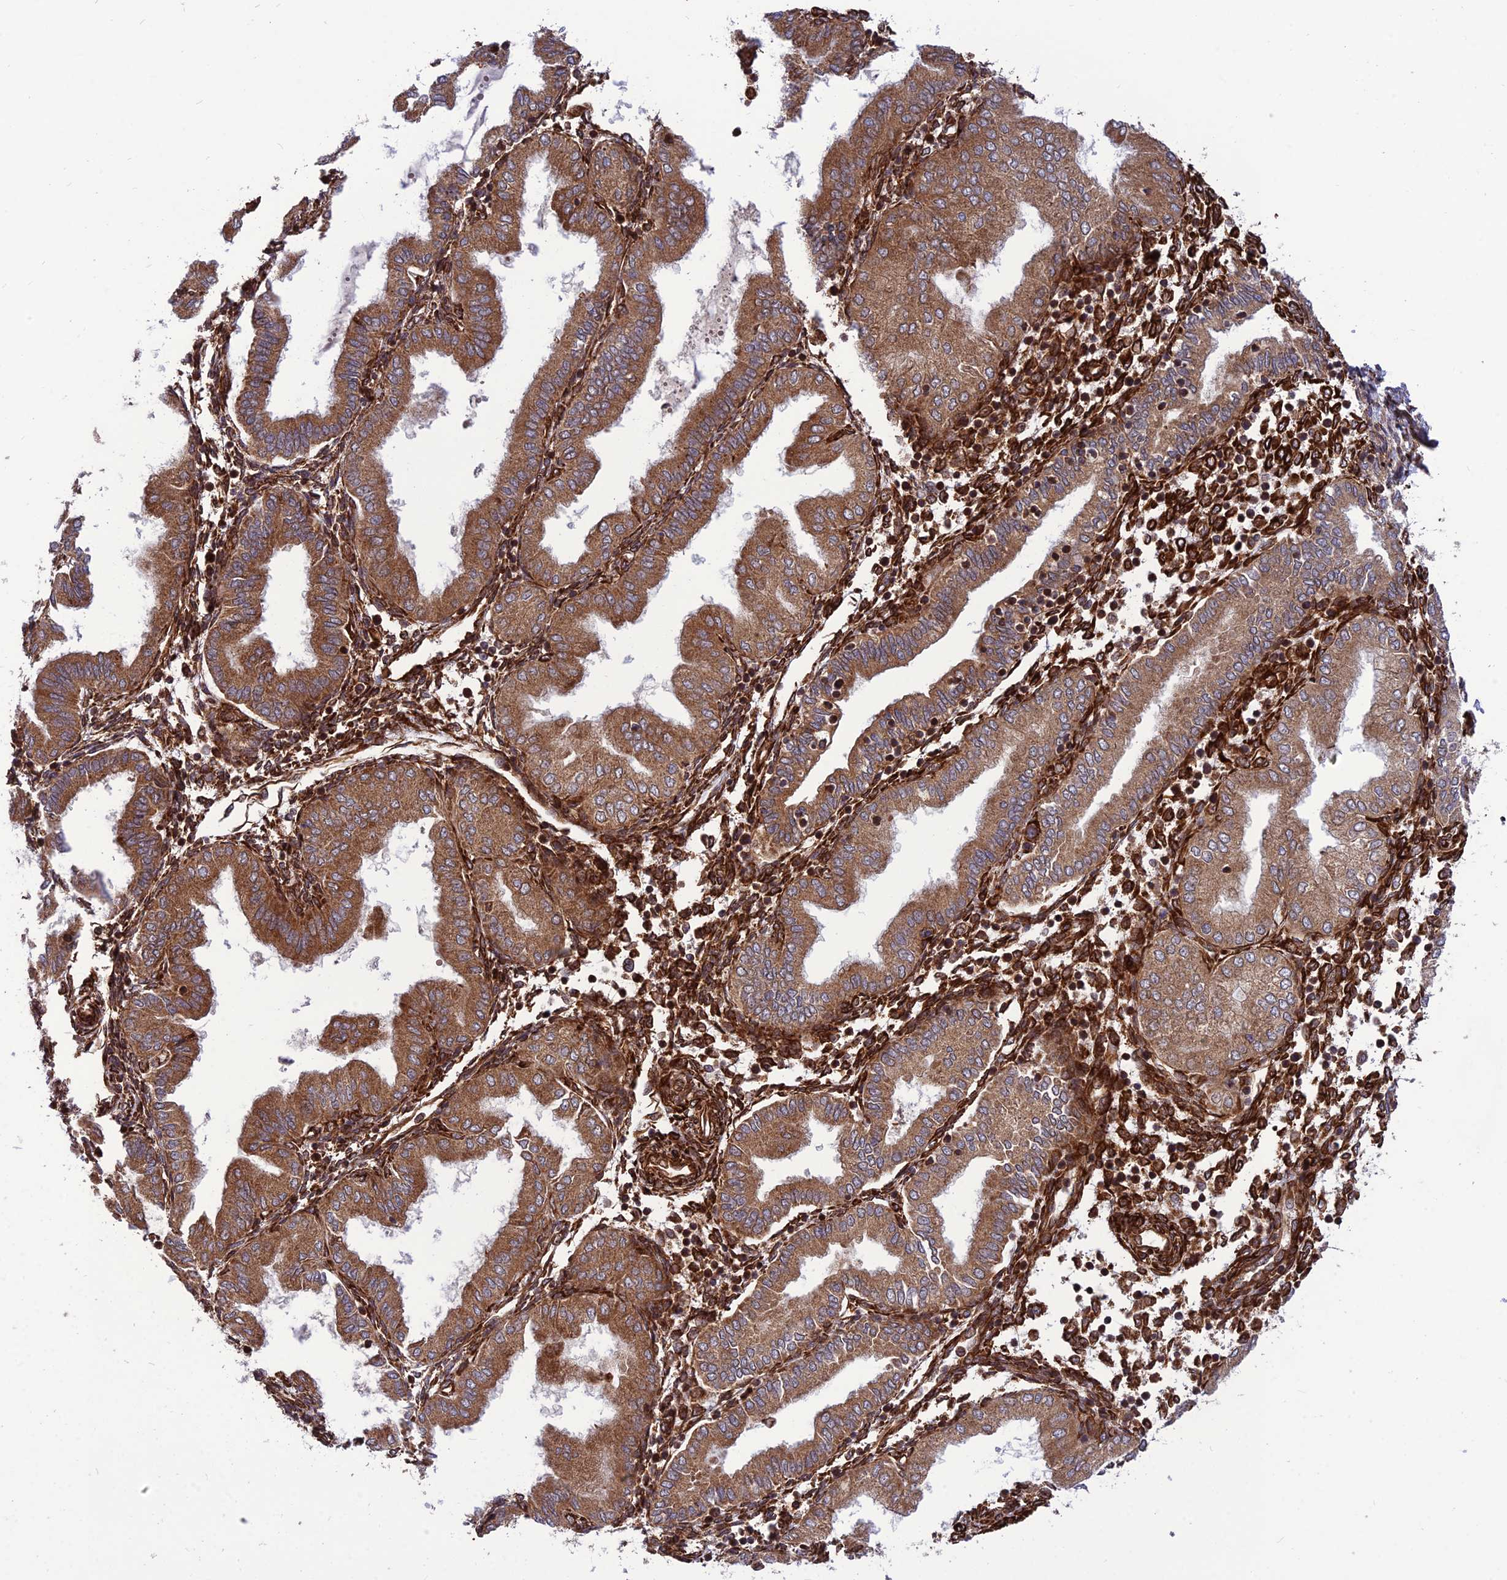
{"staining": {"intensity": "strong", "quantity": ">75%", "location": "cytoplasmic/membranous"}, "tissue": "endometrium", "cell_type": "Cells in endometrial stroma", "image_type": "normal", "snomed": [{"axis": "morphology", "description": "Normal tissue, NOS"}, {"axis": "topography", "description": "Endometrium"}], "caption": "Immunohistochemistry (IHC) photomicrograph of unremarkable endometrium: human endometrium stained using IHC demonstrates high levels of strong protein expression localized specifically in the cytoplasmic/membranous of cells in endometrial stroma, appearing as a cytoplasmic/membranous brown color.", "gene": "CRTAP", "patient": {"sex": "female", "age": 53}}